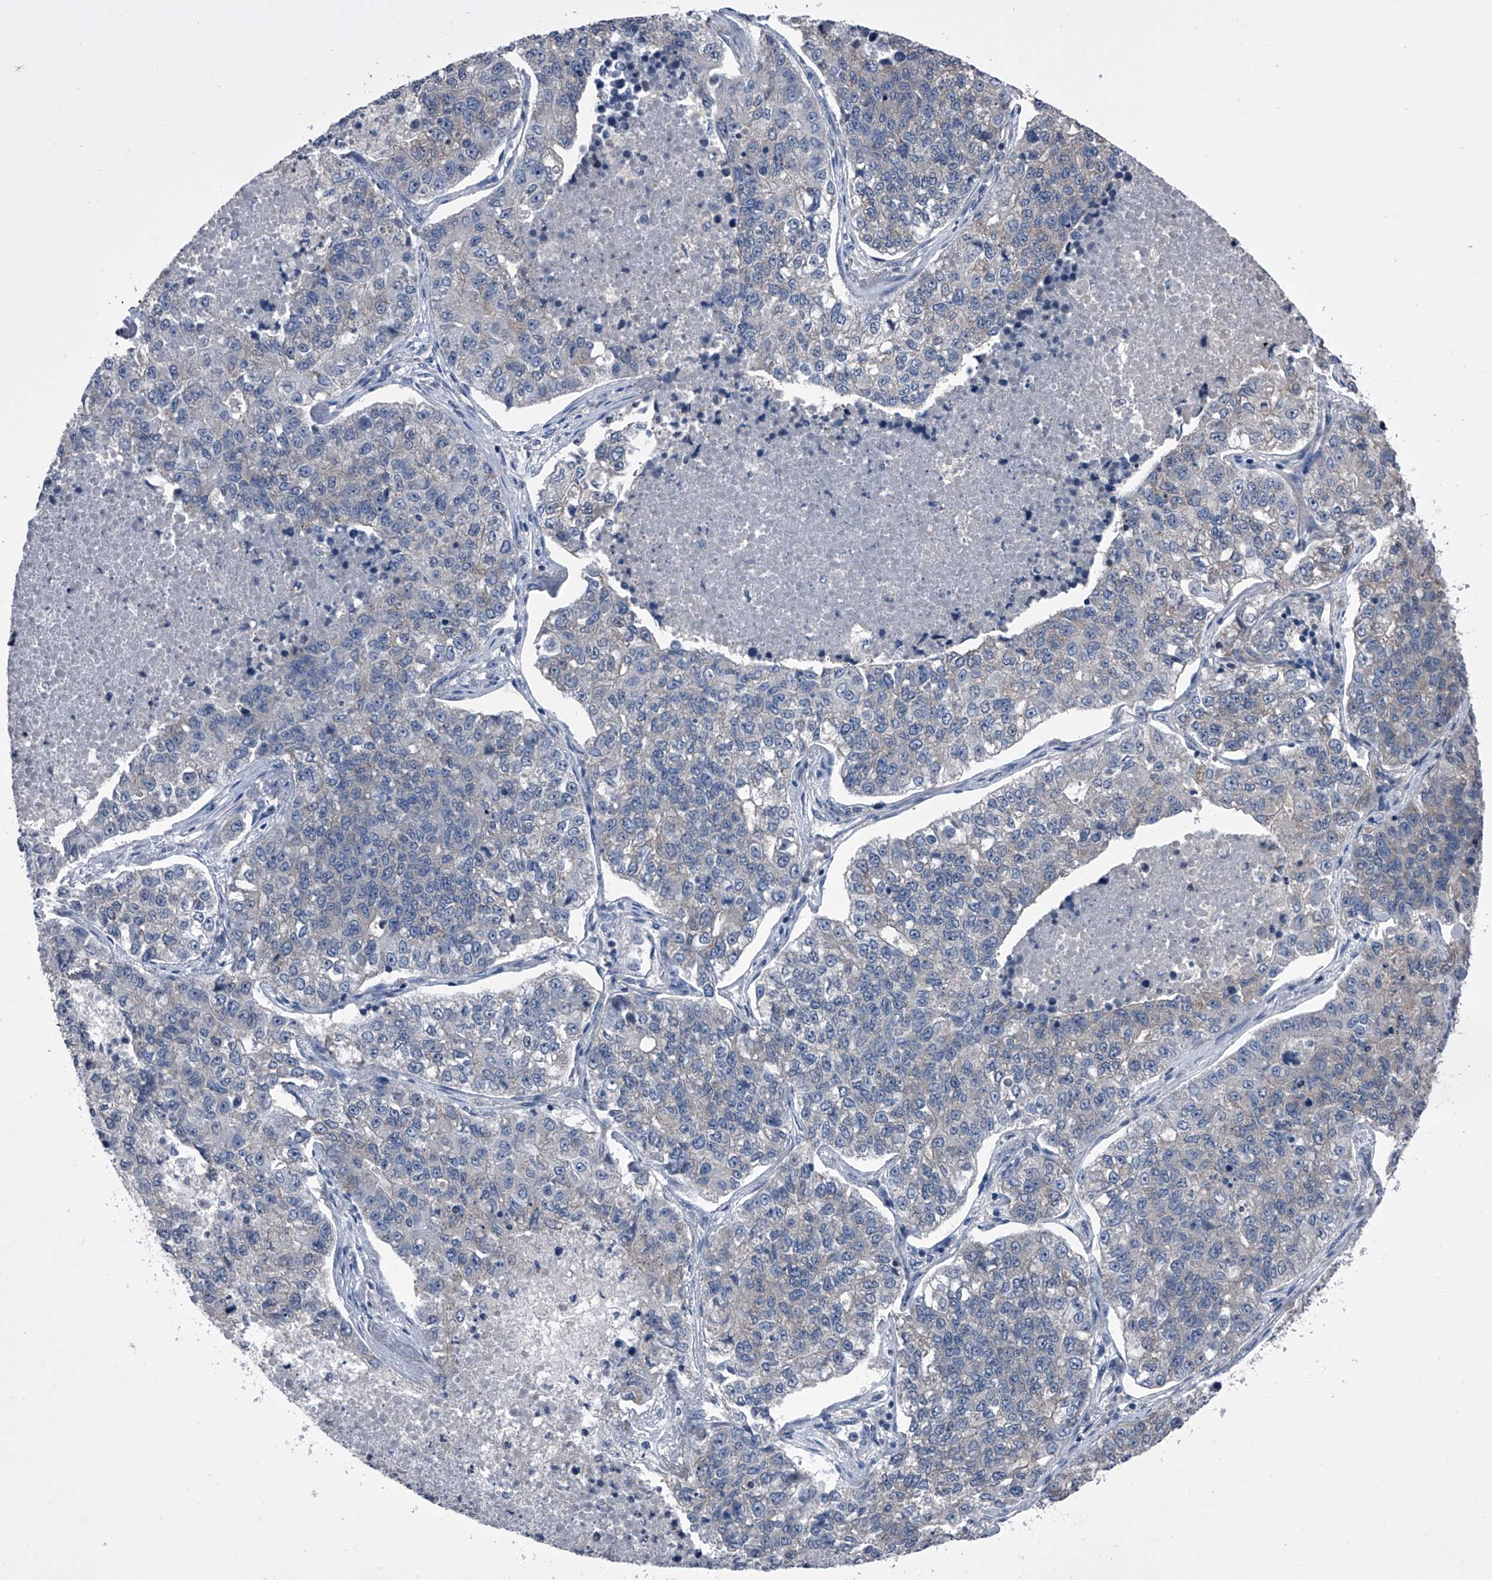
{"staining": {"intensity": "negative", "quantity": "none", "location": "none"}, "tissue": "lung cancer", "cell_type": "Tumor cells", "image_type": "cancer", "snomed": [{"axis": "morphology", "description": "Adenocarcinoma, NOS"}, {"axis": "topography", "description": "Lung"}], "caption": "A high-resolution photomicrograph shows IHC staining of lung cancer (adenocarcinoma), which reveals no significant staining in tumor cells.", "gene": "PIP5K1A", "patient": {"sex": "male", "age": 49}}